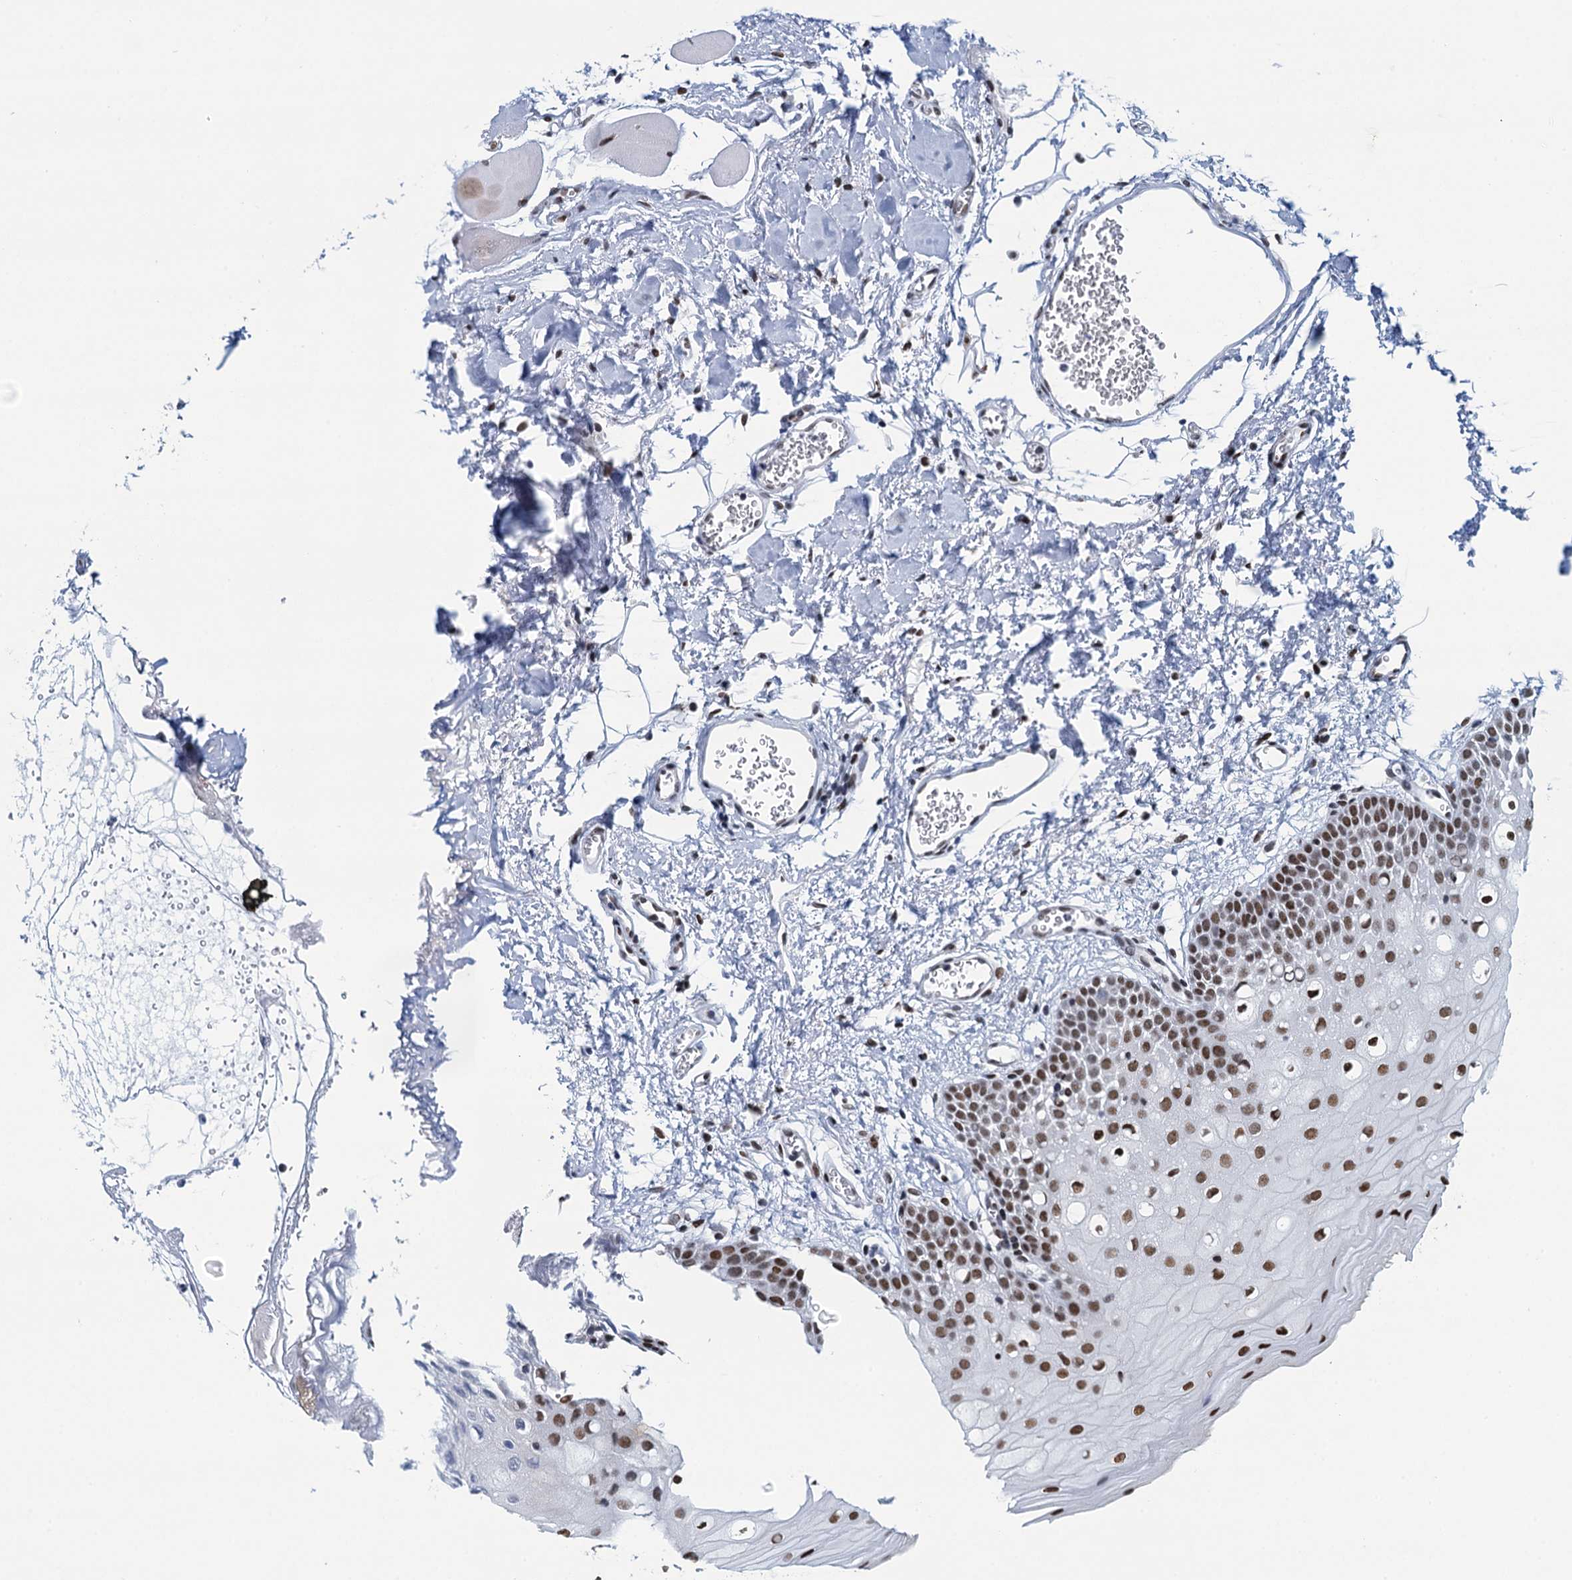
{"staining": {"intensity": "moderate", "quantity": ">75%", "location": "nuclear"}, "tissue": "oral mucosa", "cell_type": "Squamous epithelial cells", "image_type": "normal", "snomed": [{"axis": "morphology", "description": "Normal tissue, NOS"}, {"axis": "topography", "description": "Oral tissue"}, {"axis": "topography", "description": "Tounge, NOS"}], "caption": "An IHC photomicrograph of benign tissue is shown. Protein staining in brown labels moderate nuclear positivity in oral mucosa within squamous epithelial cells.", "gene": "HNRNPUL2", "patient": {"sex": "female", "age": 73}}